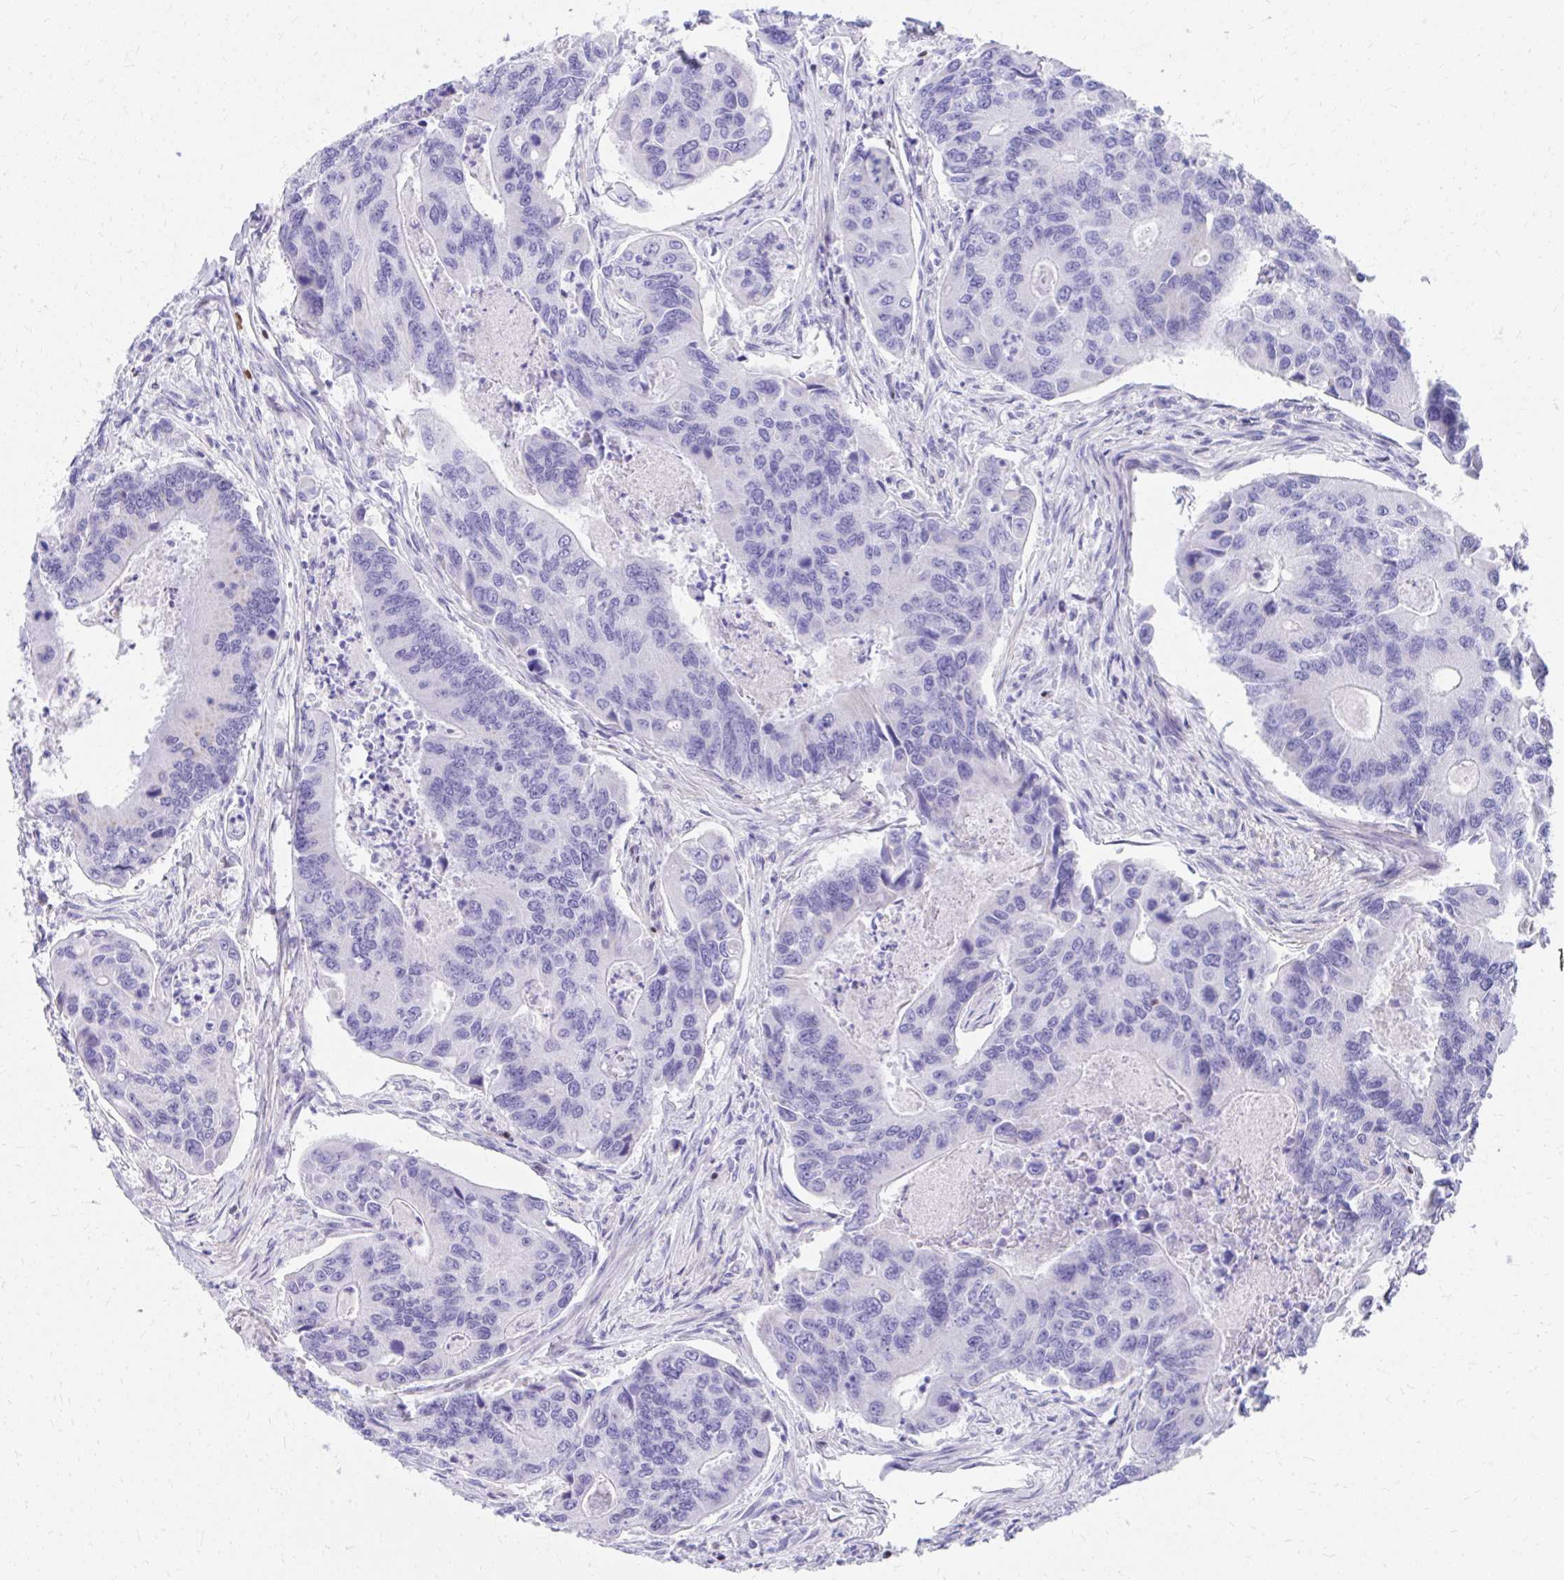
{"staining": {"intensity": "negative", "quantity": "none", "location": "none"}, "tissue": "colorectal cancer", "cell_type": "Tumor cells", "image_type": "cancer", "snomed": [{"axis": "morphology", "description": "Adenocarcinoma, NOS"}, {"axis": "topography", "description": "Colon"}], "caption": "Immunohistochemistry image of human colorectal adenocarcinoma stained for a protein (brown), which exhibits no staining in tumor cells.", "gene": "RUNX3", "patient": {"sex": "female", "age": 67}}